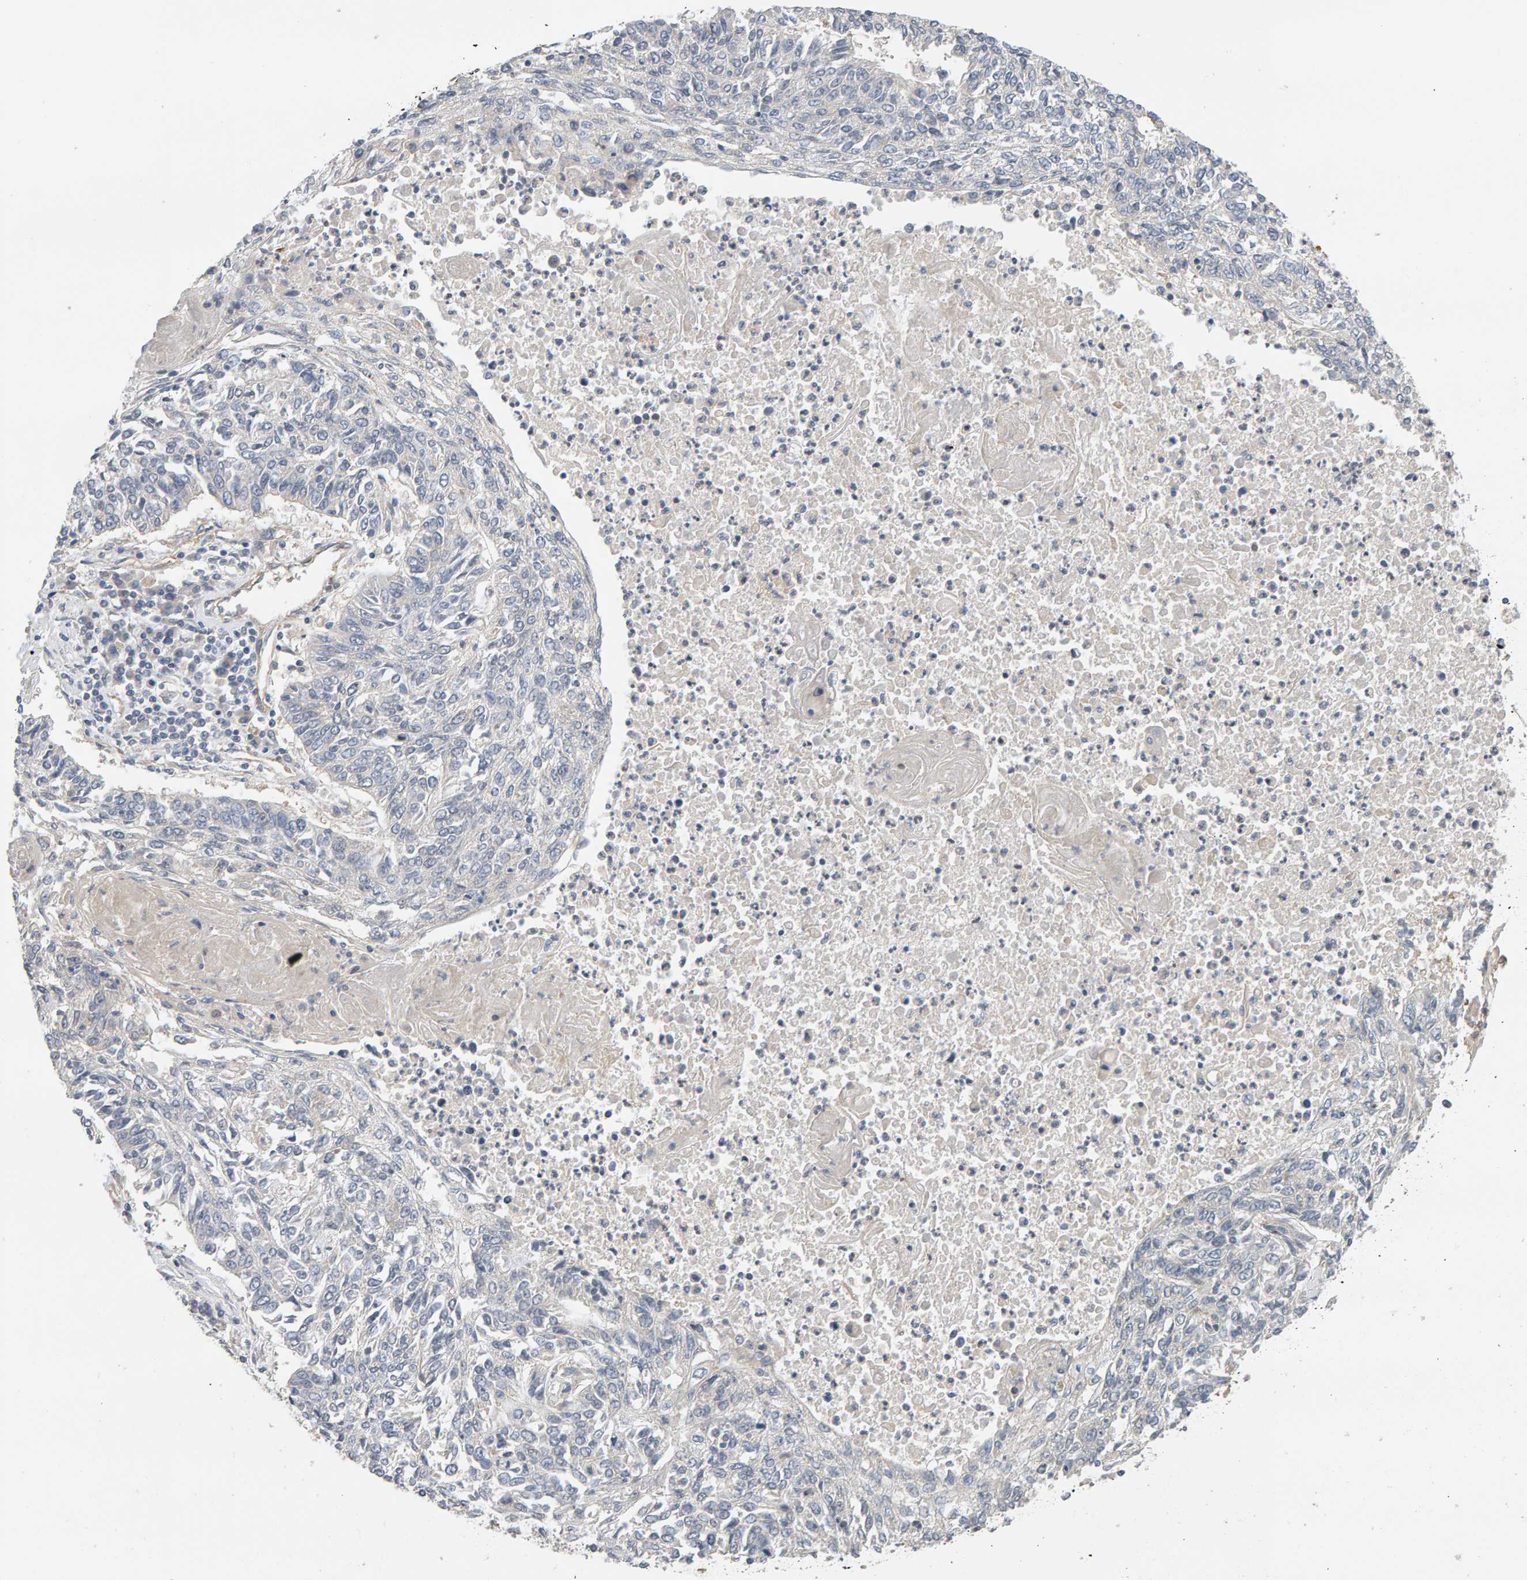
{"staining": {"intensity": "negative", "quantity": "none", "location": "none"}, "tissue": "lung cancer", "cell_type": "Tumor cells", "image_type": "cancer", "snomed": [{"axis": "morphology", "description": "Normal tissue, NOS"}, {"axis": "morphology", "description": "Squamous cell carcinoma, NOS"}, {"axis": "topography", "description": "Cartilage tissue"}, {"axis": "topography", "description": "Bronchus"}, {"axis": "topography", "description": "Lung"}], "caption": "The immunohistochemistry (IHC) micrograph has no significant expression in tumor cells of lung cancer (squamous cell carcinoma) tissue.", "gene": "PPP1R16A", "patient": {"sex": "female", "age": 49}}